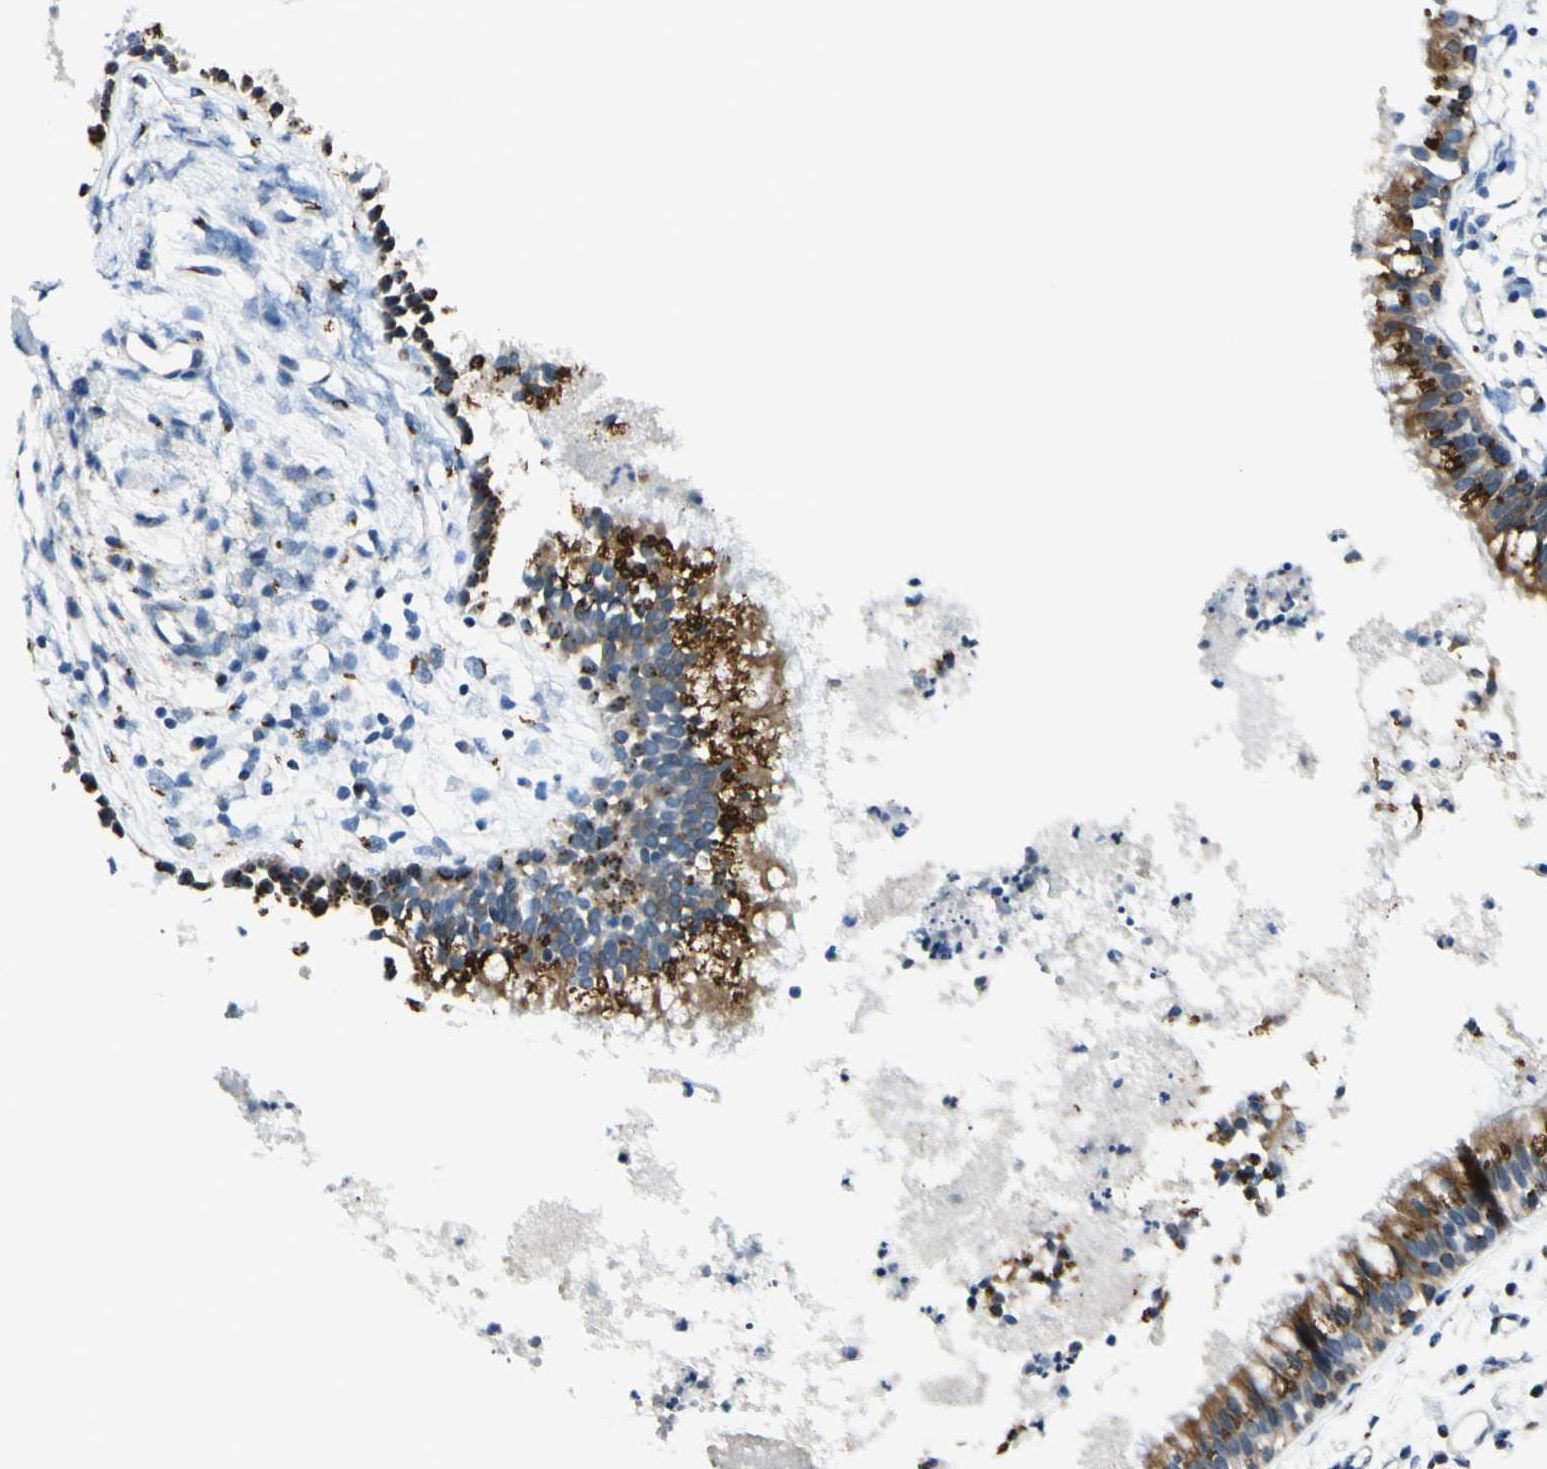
{"staining": {"intensity": "strong", "quantity": ">75%", "location": "cytoplasmic/membranous"}, "tissue": "nasopharynx", "cell_type": "Respiratory epithelial cells", "image_type": "normal", "snomed": [{"axis": "morphology", "description": "Normal tissue, NOS"}, {"axis": "topography", "description": "Nasopharynx"}], "caption": "Immunohistochemistry (DAB) staining of unremarkable nasopharynx demonstrates strong cytoplasmic/membranous protein expression in about >75% of respiratory epithelial cells.", "gene": "GALNT5", "patient": {"sex": "male", "age": 21}}